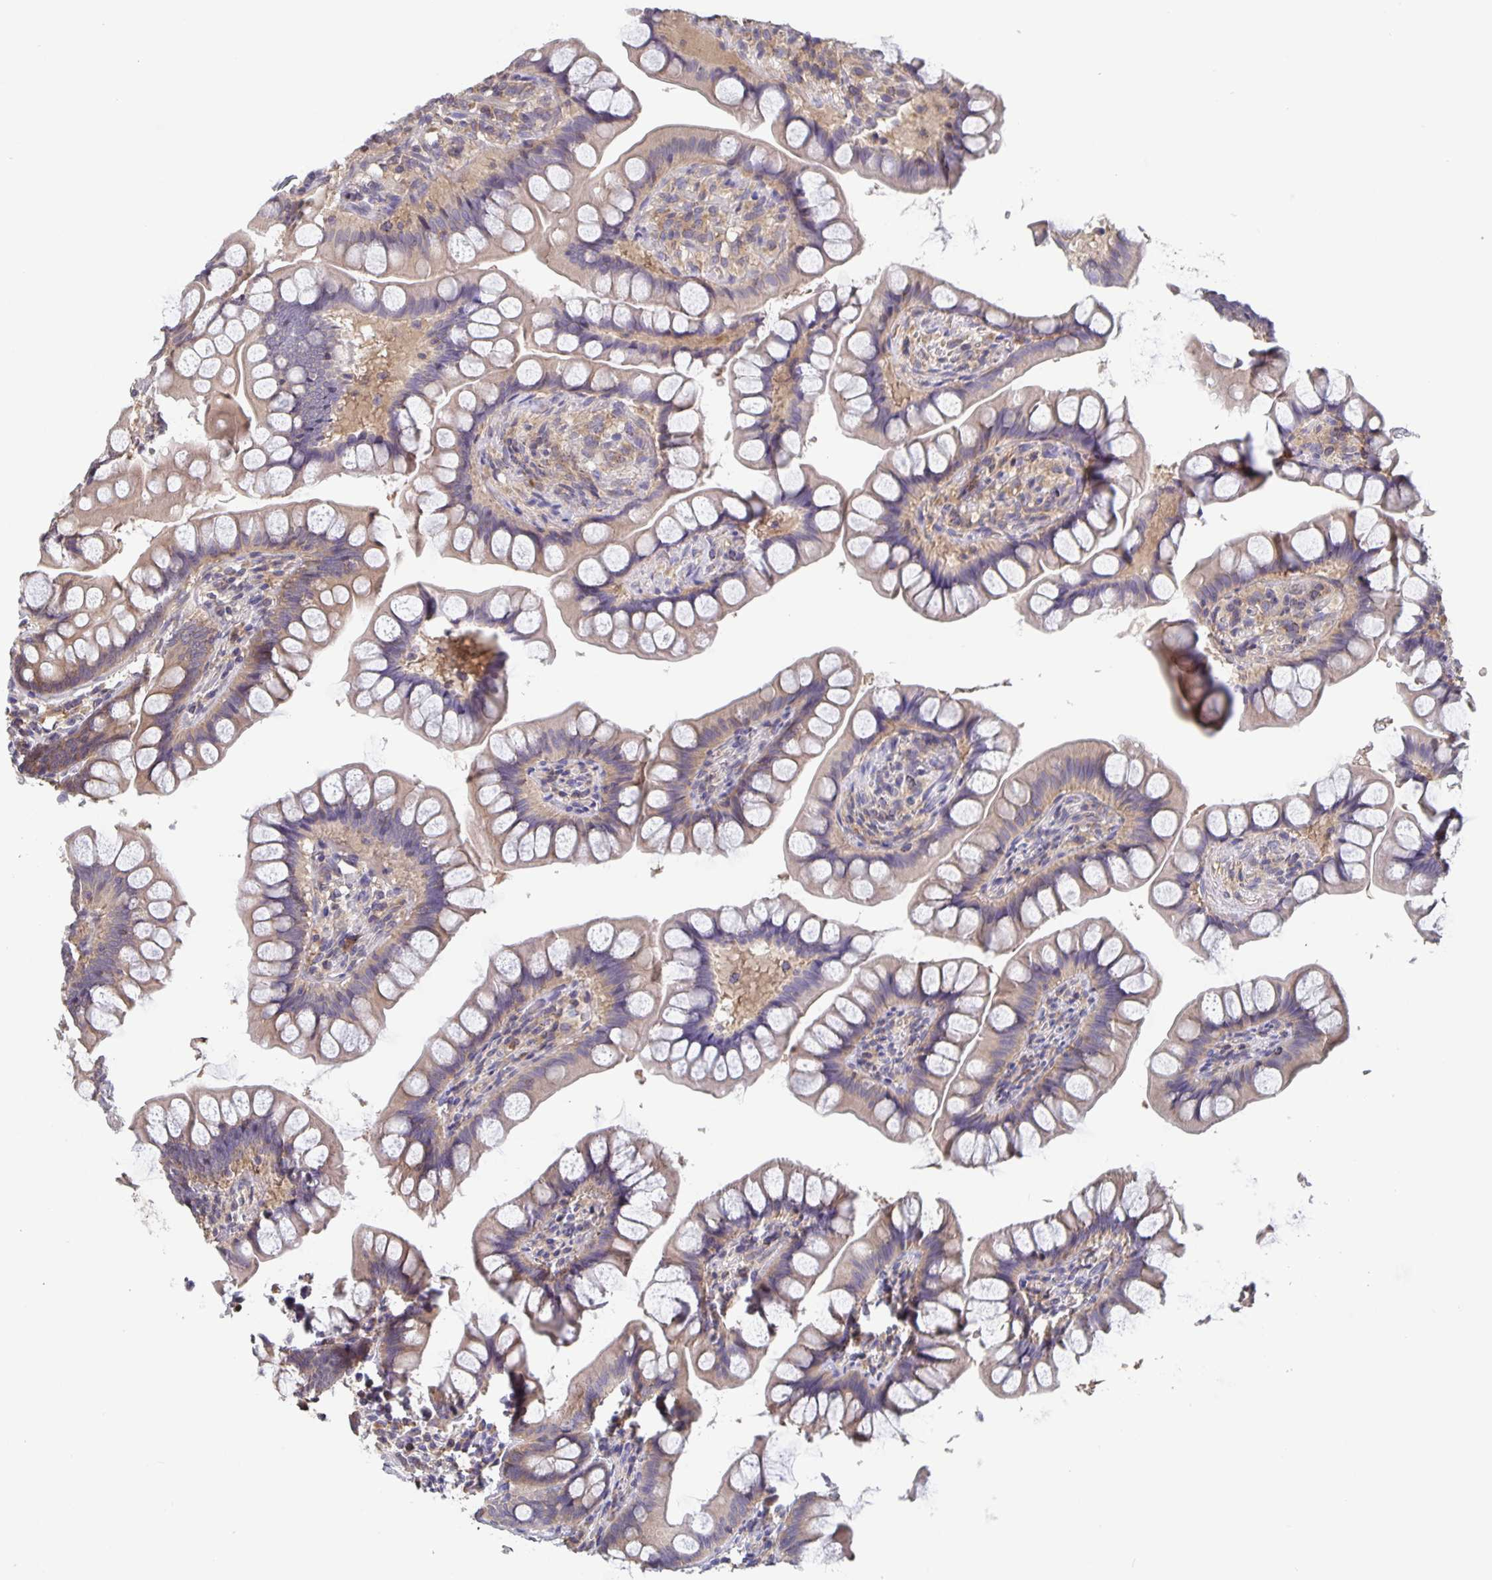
{"staining": {"intensity": "moderate", "quantity": "25%-75%", "location": "cytoplasmic/membranous"}, "tissue": "small intestine", "cell_type": "Glandular cells", "image_type": "normal", "snomed": [{"axis": "morphology", "description": "Normal tissue, NOS"}, {"axis": "topography", "description": "Small intestine"}], "caption": "IHC histopathology image of benign small intestine: human small intestine stained using immunohistochemistry reveals medium levels of moderate protein expression localized specifically in the cytoplasmic/membranous of glandular cells, appearing as a cytoplasmic/membranous brown color.", "gene": "FEM1C", "patient": {"sex": "male", "age": 70}}